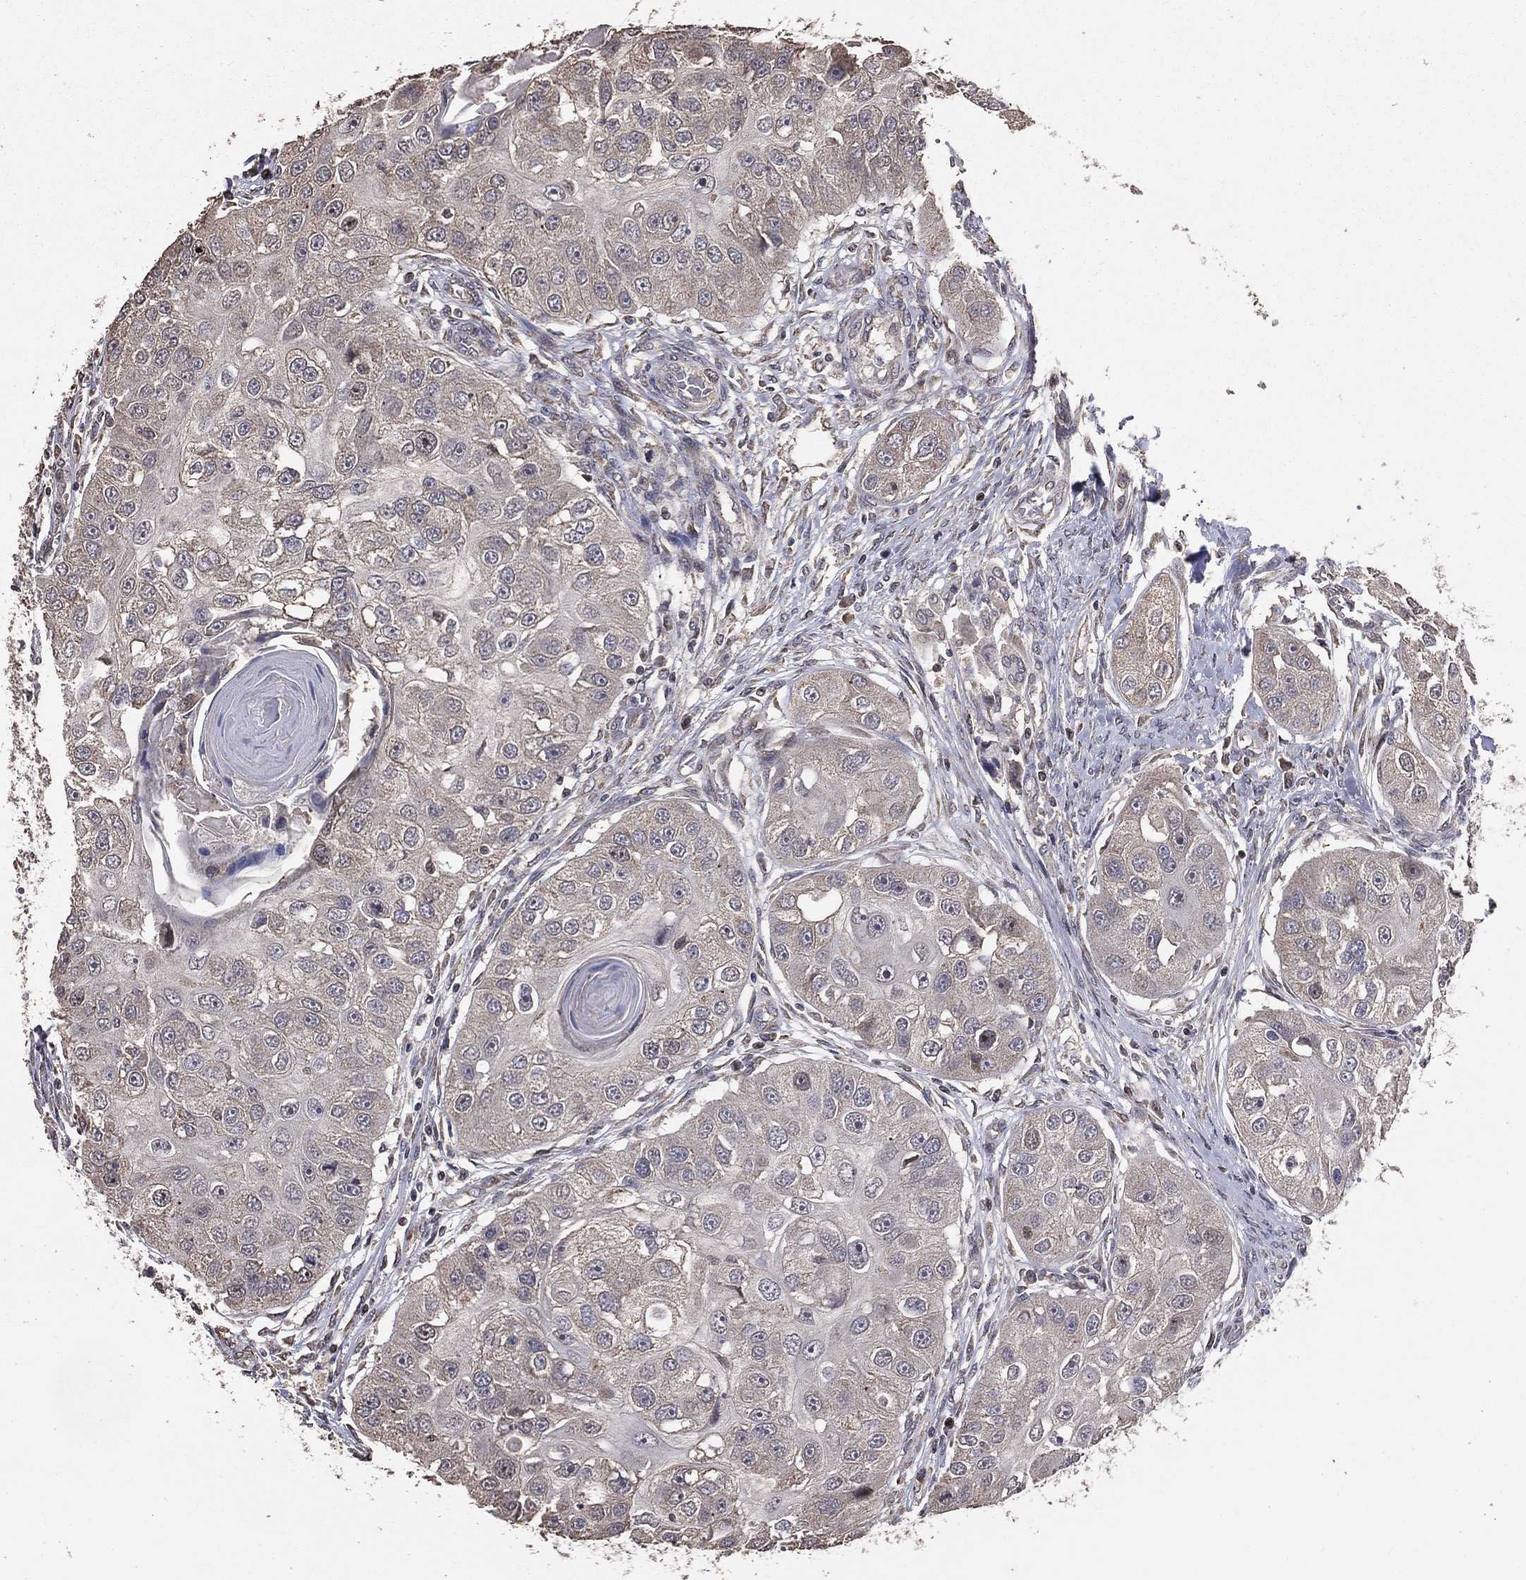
{"staining": {"intensity": "weak", "quantity": "<25%", "location": "cytoplasmic/membranous"}, "tissue": "head and neck cancer", "cell_type": "Tumor cells", "image_type": "cancer", "snomed": [{"axis": "morphology", "description": "Normal tissue, NOS"}, {"axis": "morphology", "description": "Squamous cell carcinoma, NOS"}, {"axis": "topography", "description": "Skeletal muscle"}, {"axis": "topography", "description": "Head-Neck"}], "caption": "Immunohistochemical staining of head and neck squamous cell carcinoma displays no significant expression in tumor cells.", "gene": "LY6K", "patient": {"sex": "male", "age": 51}}